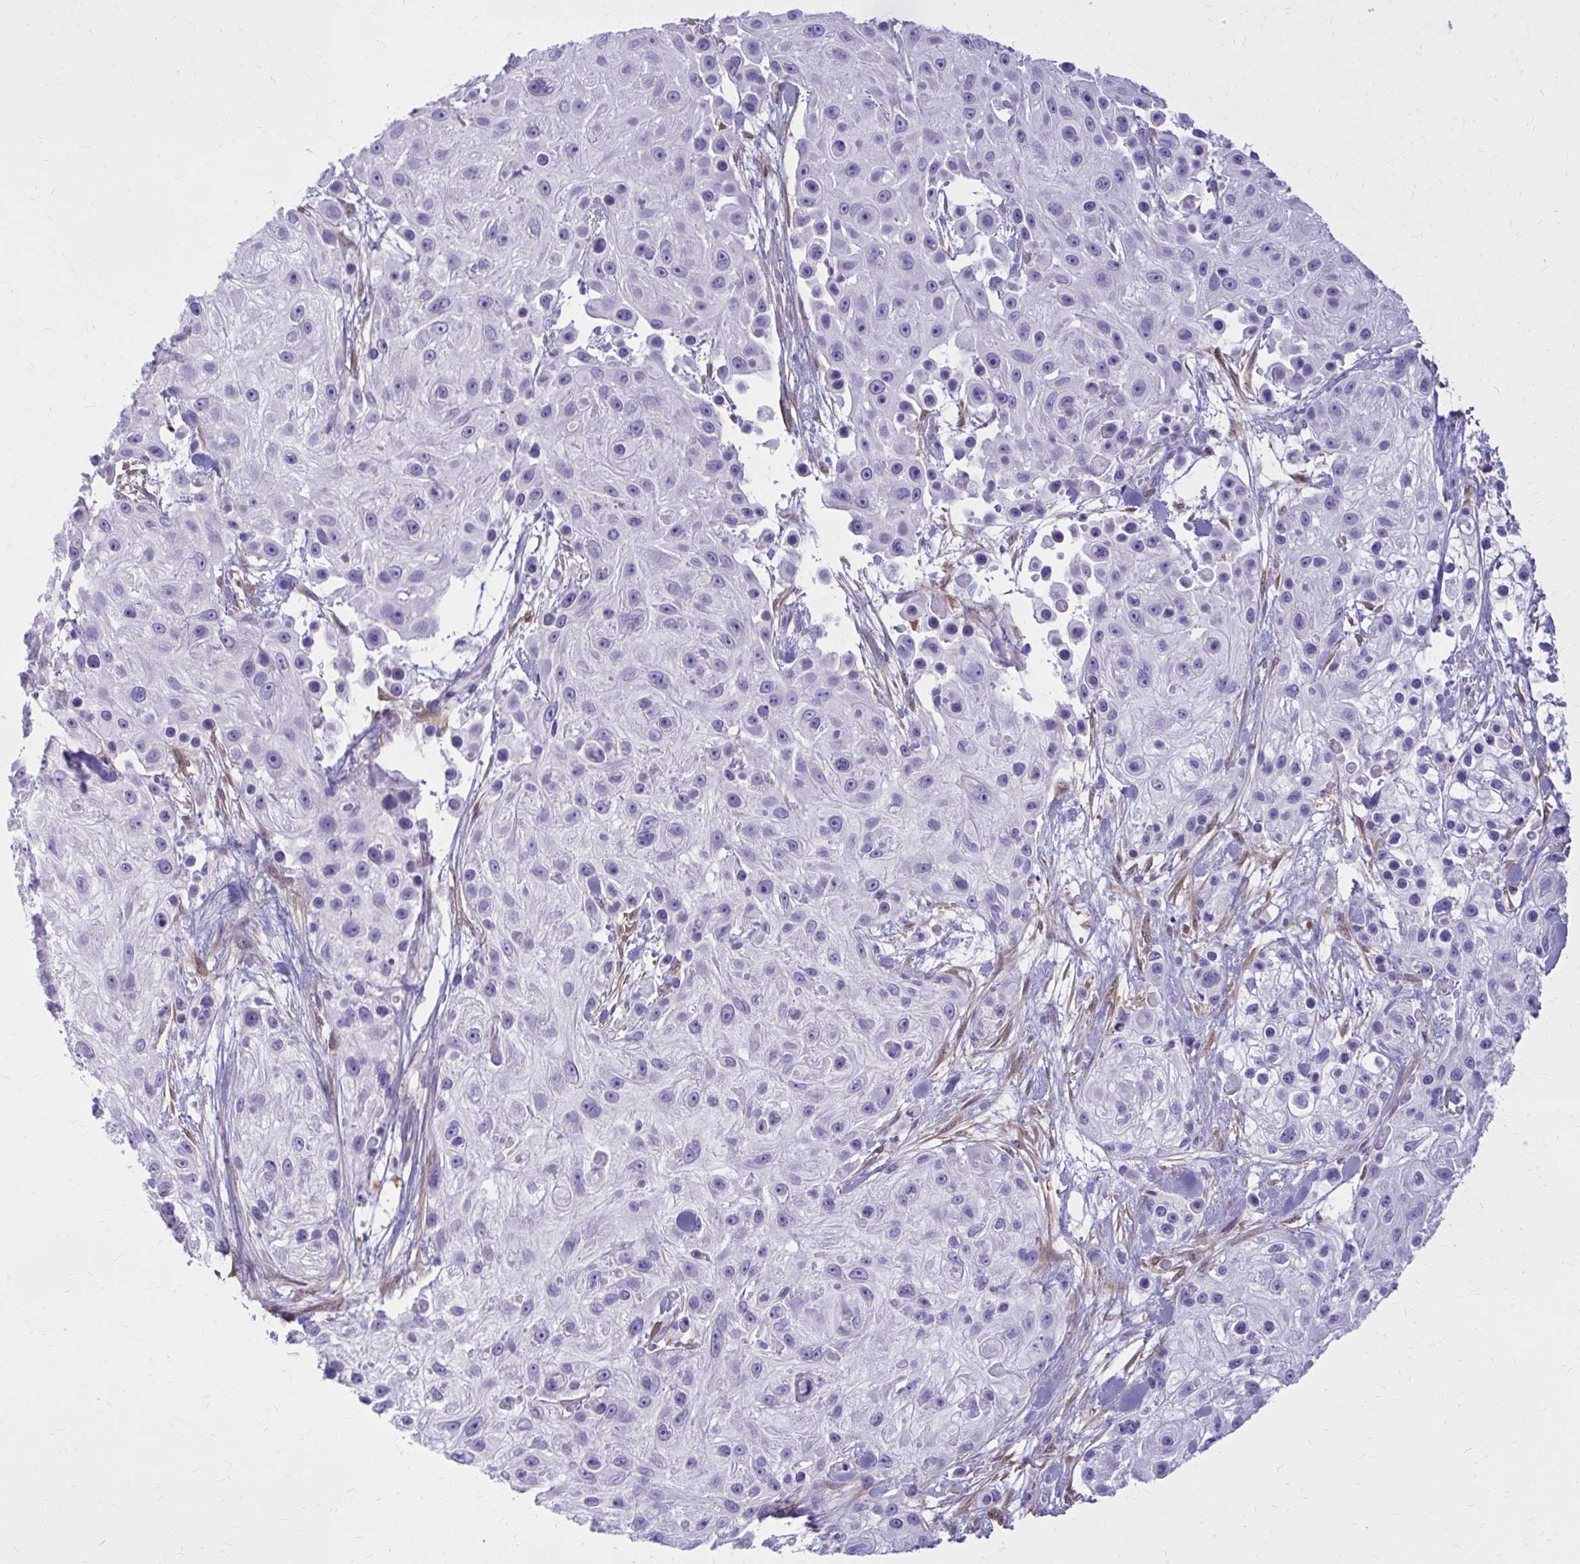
{"staining": {"intensity": "negative", "quantity": "none", "location": "none"}, "tissue": "skin cancer", "cell_type": "Tumor cells", "image_type": "cancer", "snomed": [{"axis": "morphology", "description": "Squamous cell carcinoma, NOS"}, {"axis": "topography", "description": "Skin"}], "caption": "Immunohistochemical staining of human skin cancer (squamous cell carcinoma) exhibits no significant positivity in tumor cells.", "gene": "NNMT", "patient": {"sex": "male", "age": 67}}